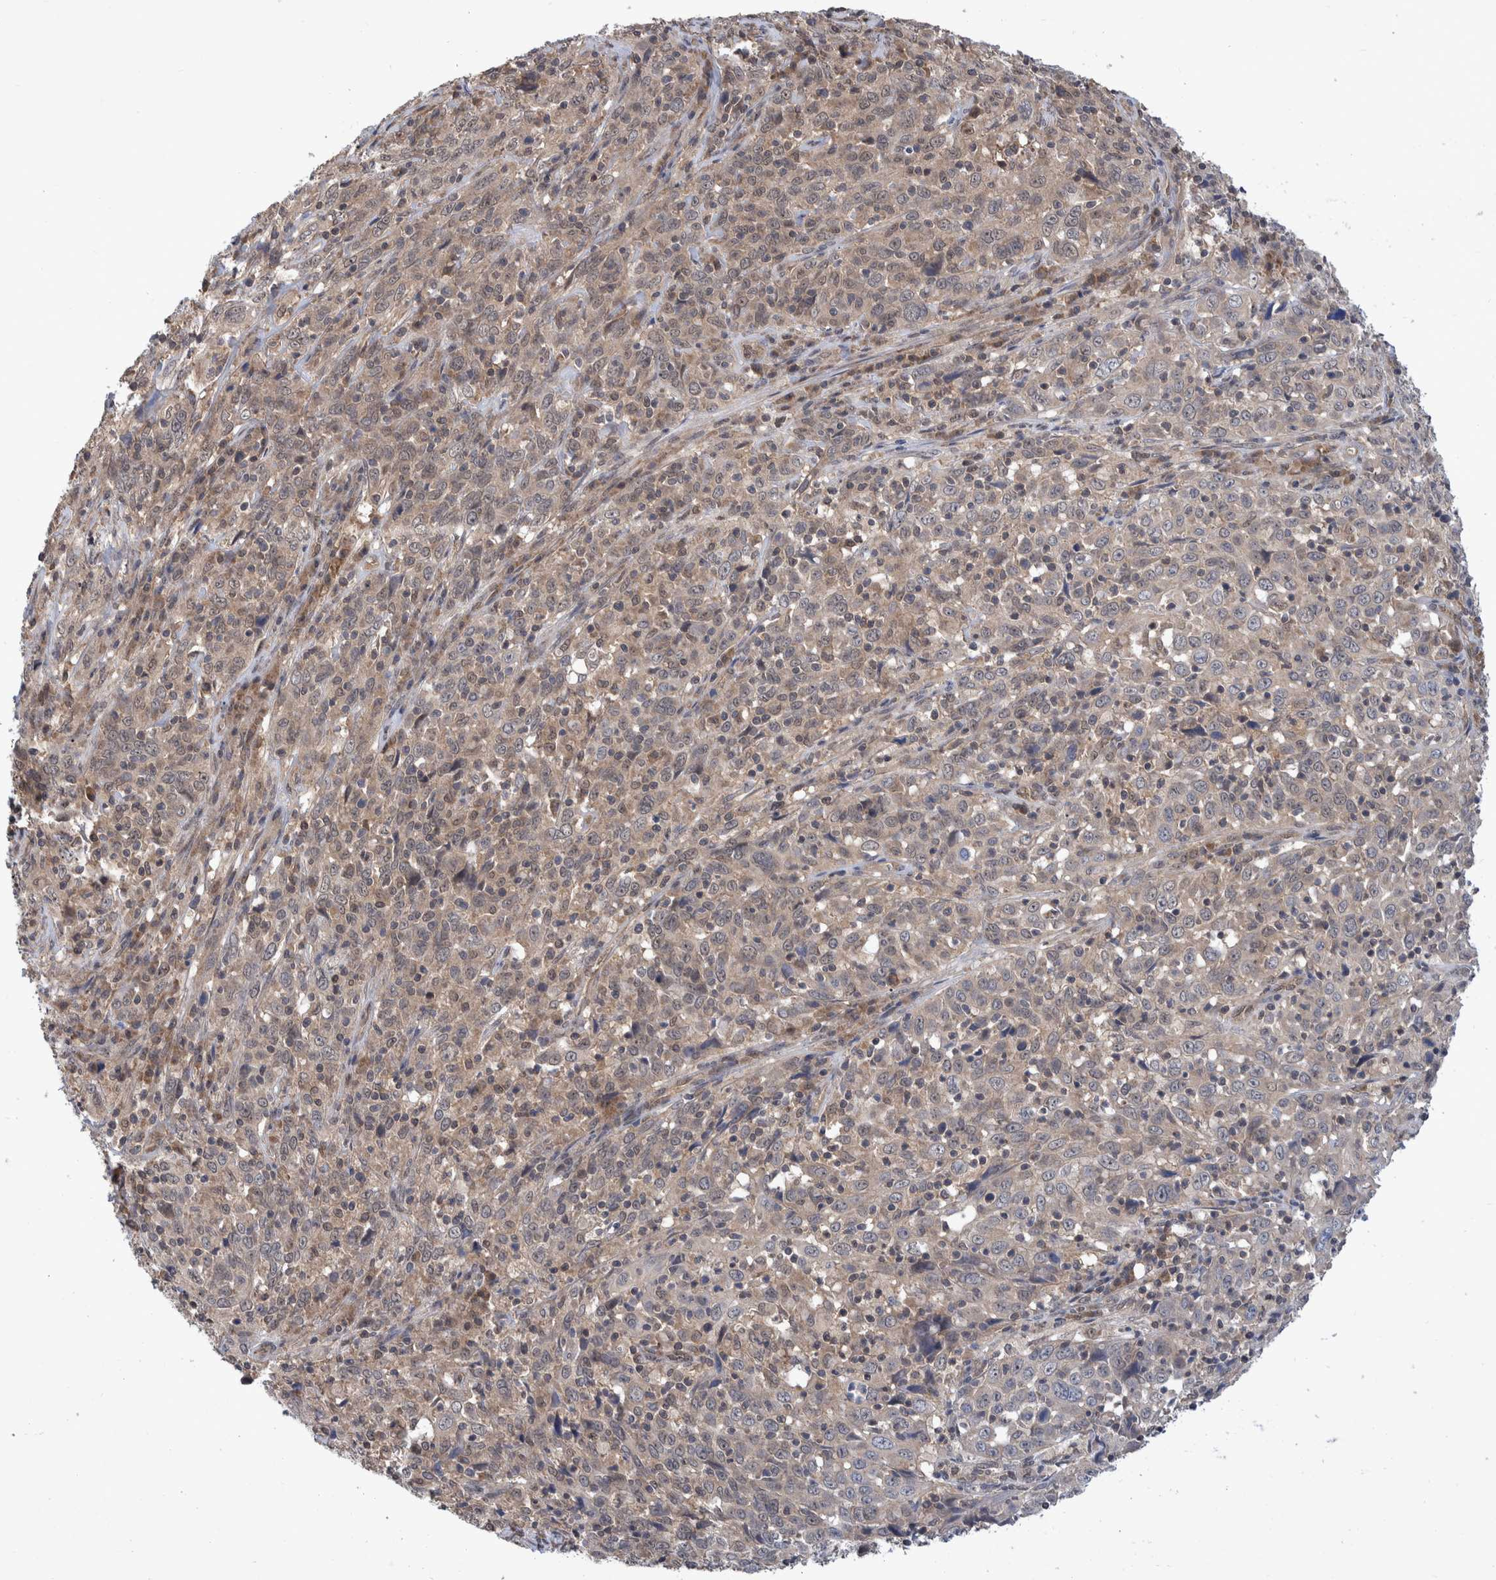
{"staining": {"intensity": "weak", "quantity": "25%-75%", "location": "cytoplasmic/membranous"}, "tissue": "cervical cancer", "cell_type": "Tumor cells", "image_type": "cancer", "snomed": [{"axis": "morphology", "description": "Squamous cell carcinoma, NOS"}, {"axis": "topography", "description": "Cervix"}], "caption": "Human cervical cancer stained with a protein marker shows weak staining in tumor cells.", "gene": "PLPBP", "patient": {"sex": "female", "age": 46}}